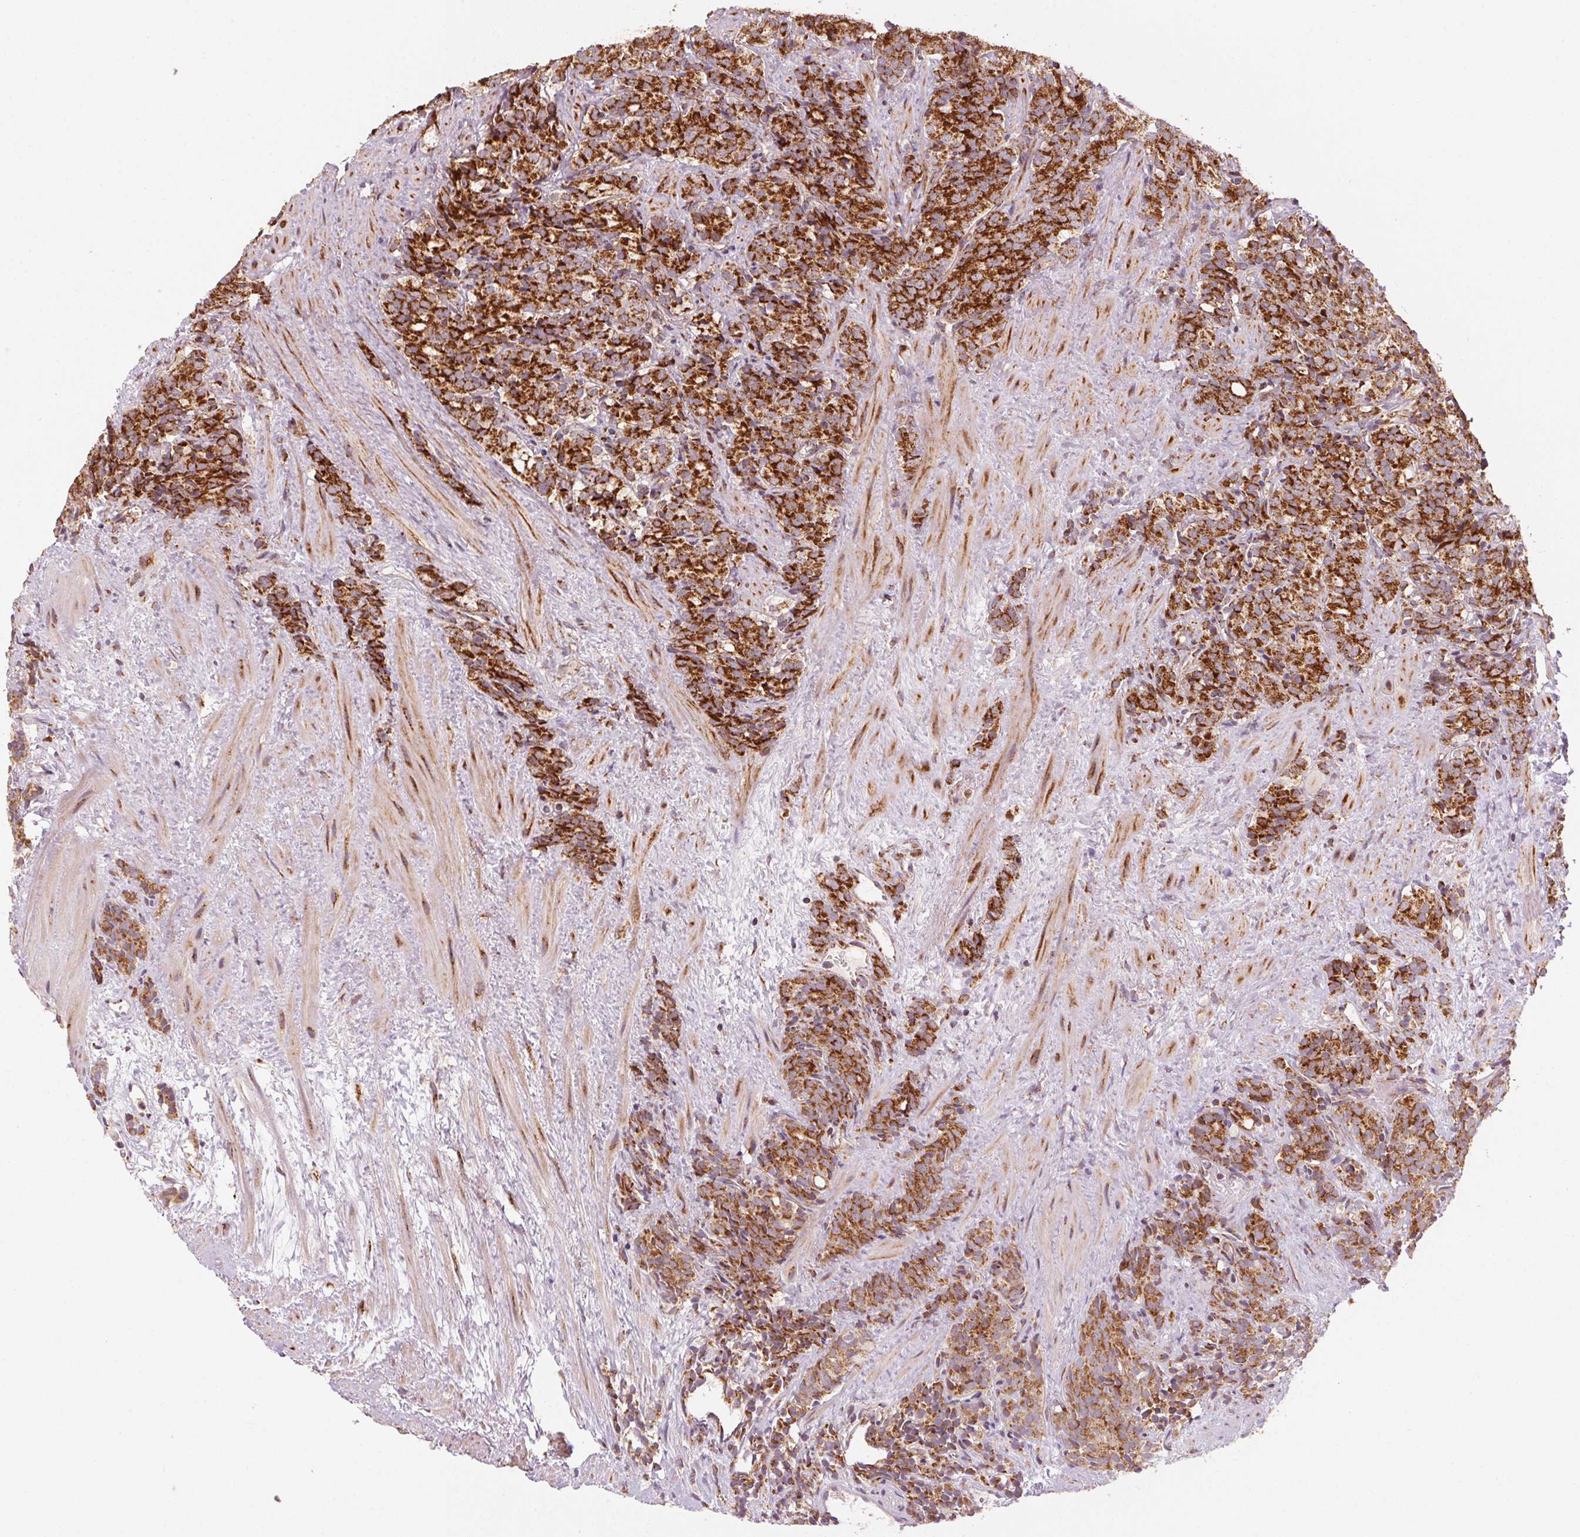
{"staining": {"intensity": "strong", "quantity": ">75%", "location": "cytoplasmic/membranous"}, "tissue": "prostate cancer", "cell_type": "Tumor cells", "image_type": "cancer", "snomed": [{"axis": "morphology", "description": "Adenocarcinoma, High grade"}, {"axis": "topography", "description": "Prostate"}], "caption": "Adenocarcinoma (high-grade) (prostate) stained for a protein (brown) reveals strong cytoplasmic/membranous positive staining in about >75% of tumor cells.", "gene": "TOMM70", "patient": {"sex": "male", "age": 84}}